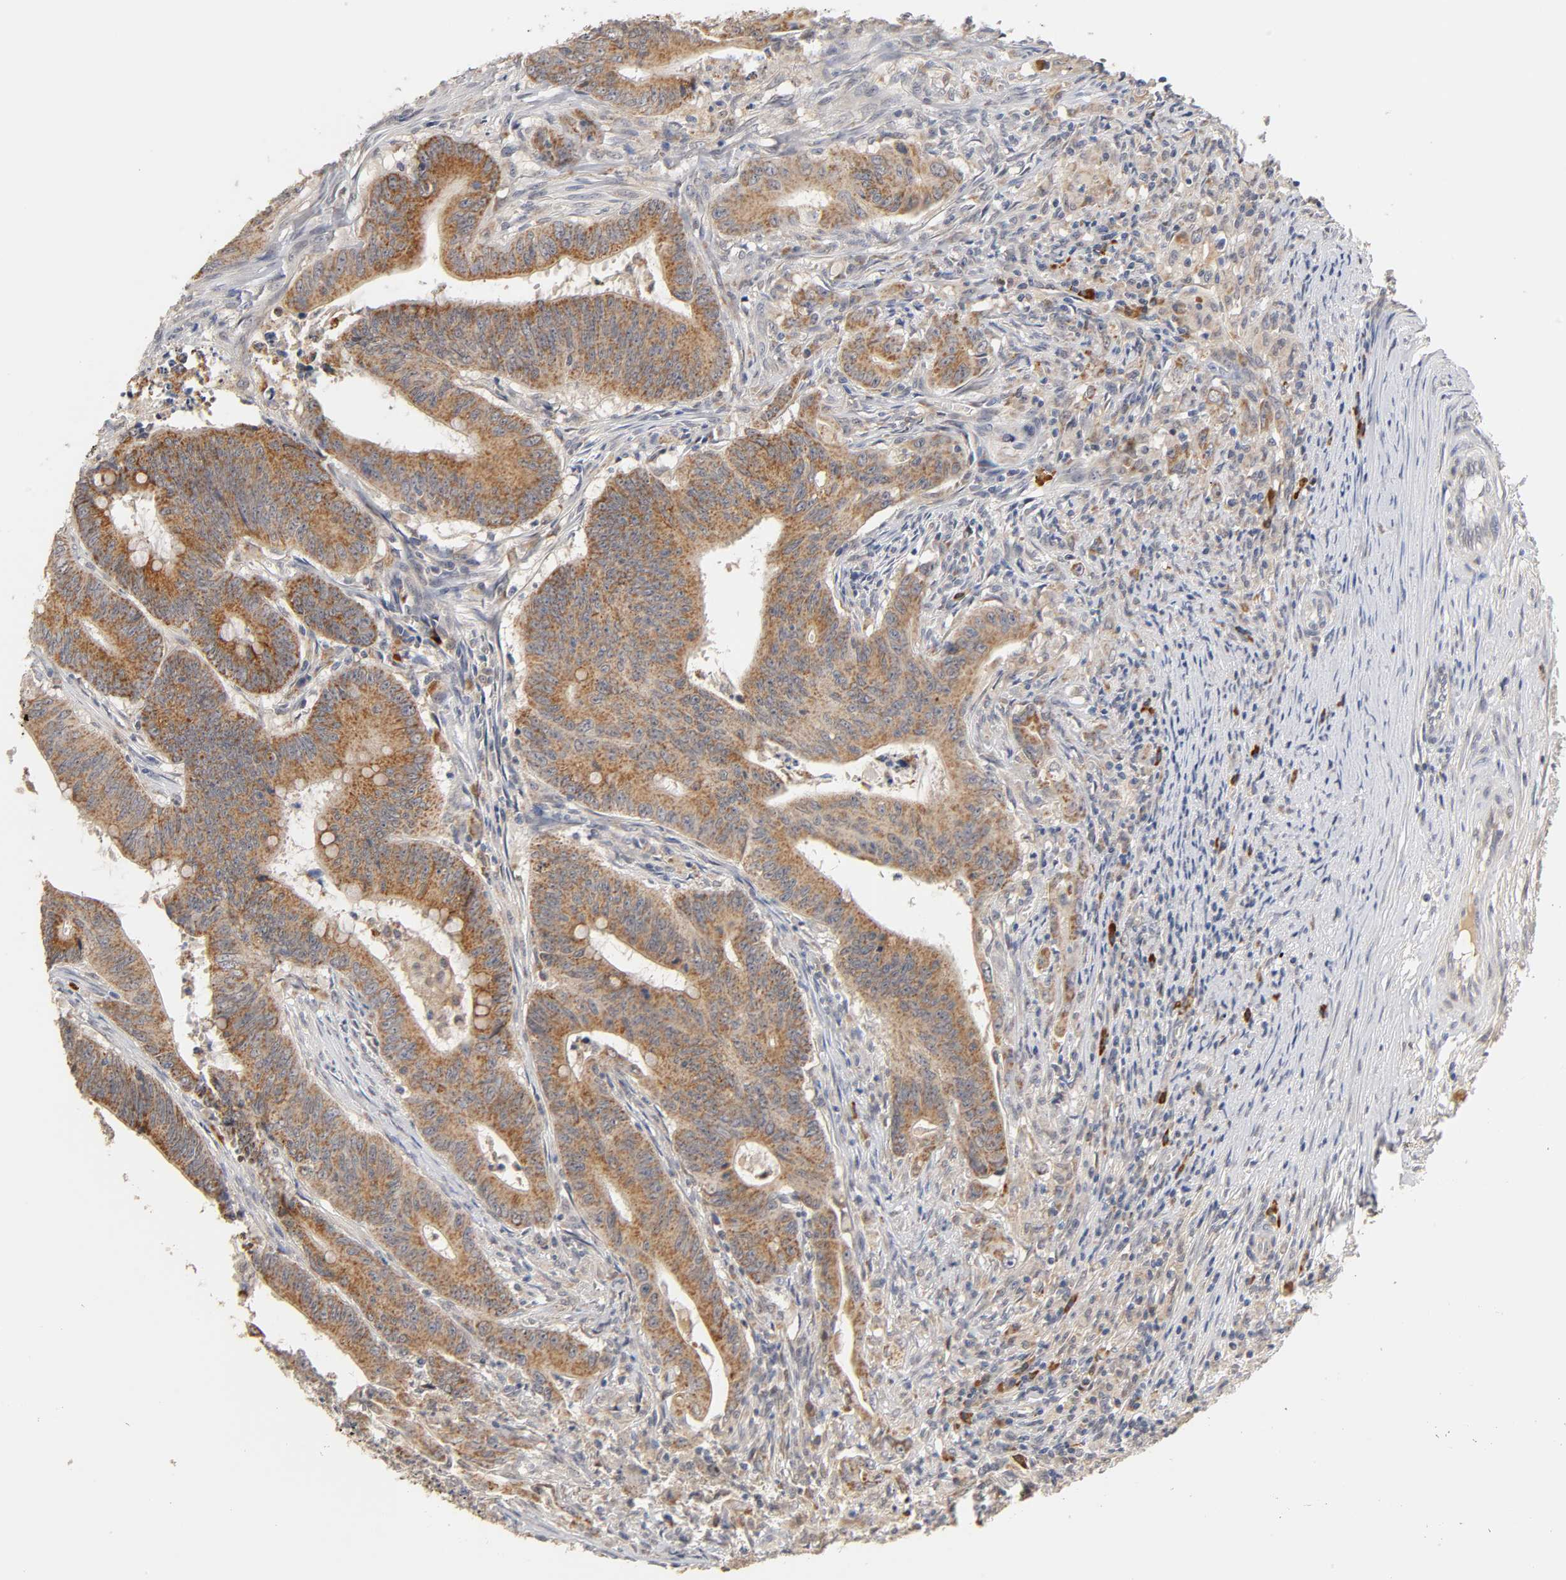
{"staining": {"intensity": "strong", "quantity": ">75%", "location": "cytoplasmic/membranous,nuclear"}, "tissue": "colorectal cancer", "cell_type": "Tumor cells", "image_type": "cancer", "snomed": [{"axis": "morphology", "description": "Adenocarcinoma, NOS"}, {"axis": "topography", "description": "Colon"}], "caption": "Immunohistochemistry (IHC) of human colorectal cancer exhibits high levels of strong cytoplasmic/membranous and nuclear positivity in approximately >75% of tumor cells. (brown staining indicates protein expression, while blue staining denotes nuclei).", "gene": "GSTZ1", "patient": {"sex": "male", "age": 45}}